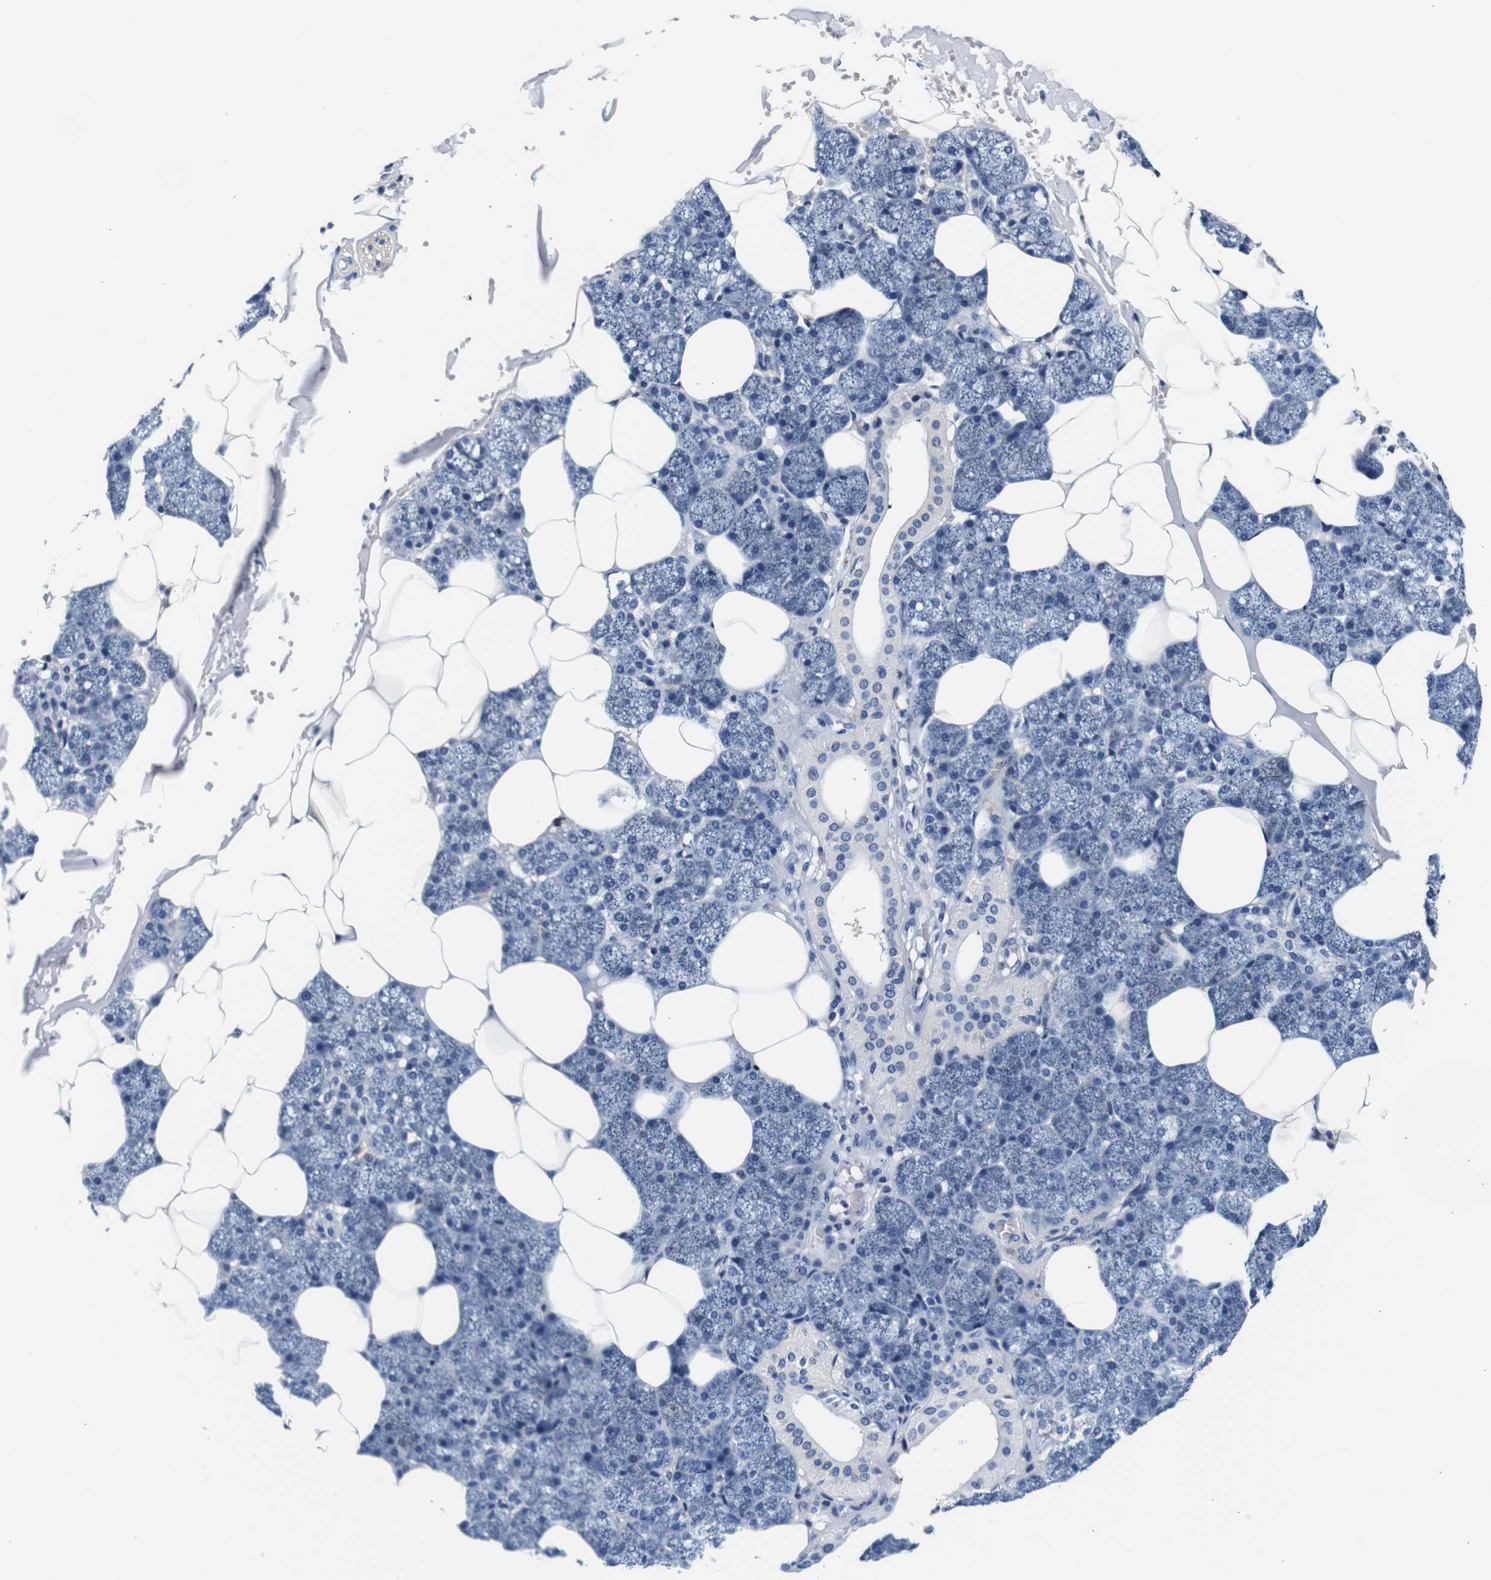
{"staining": {"intensity": "negative", "quantity": "none", "location": "none"}, "tissue": "salivary gland", "cell_type": "Glandular cells", "image_type": "normal", "snomed": [{"axis": "morphology", "description": "Normal tissue, NOS"}, {"axis": "topography", "description": "Salivary gland"}], "caption": "IHC micrograph of unremarkable human salivary gland stained for a protein (brown), which displays no staining in glandular cells.", "gene": "GP1BA", "patient": {"sex": "male", "age": 62}}